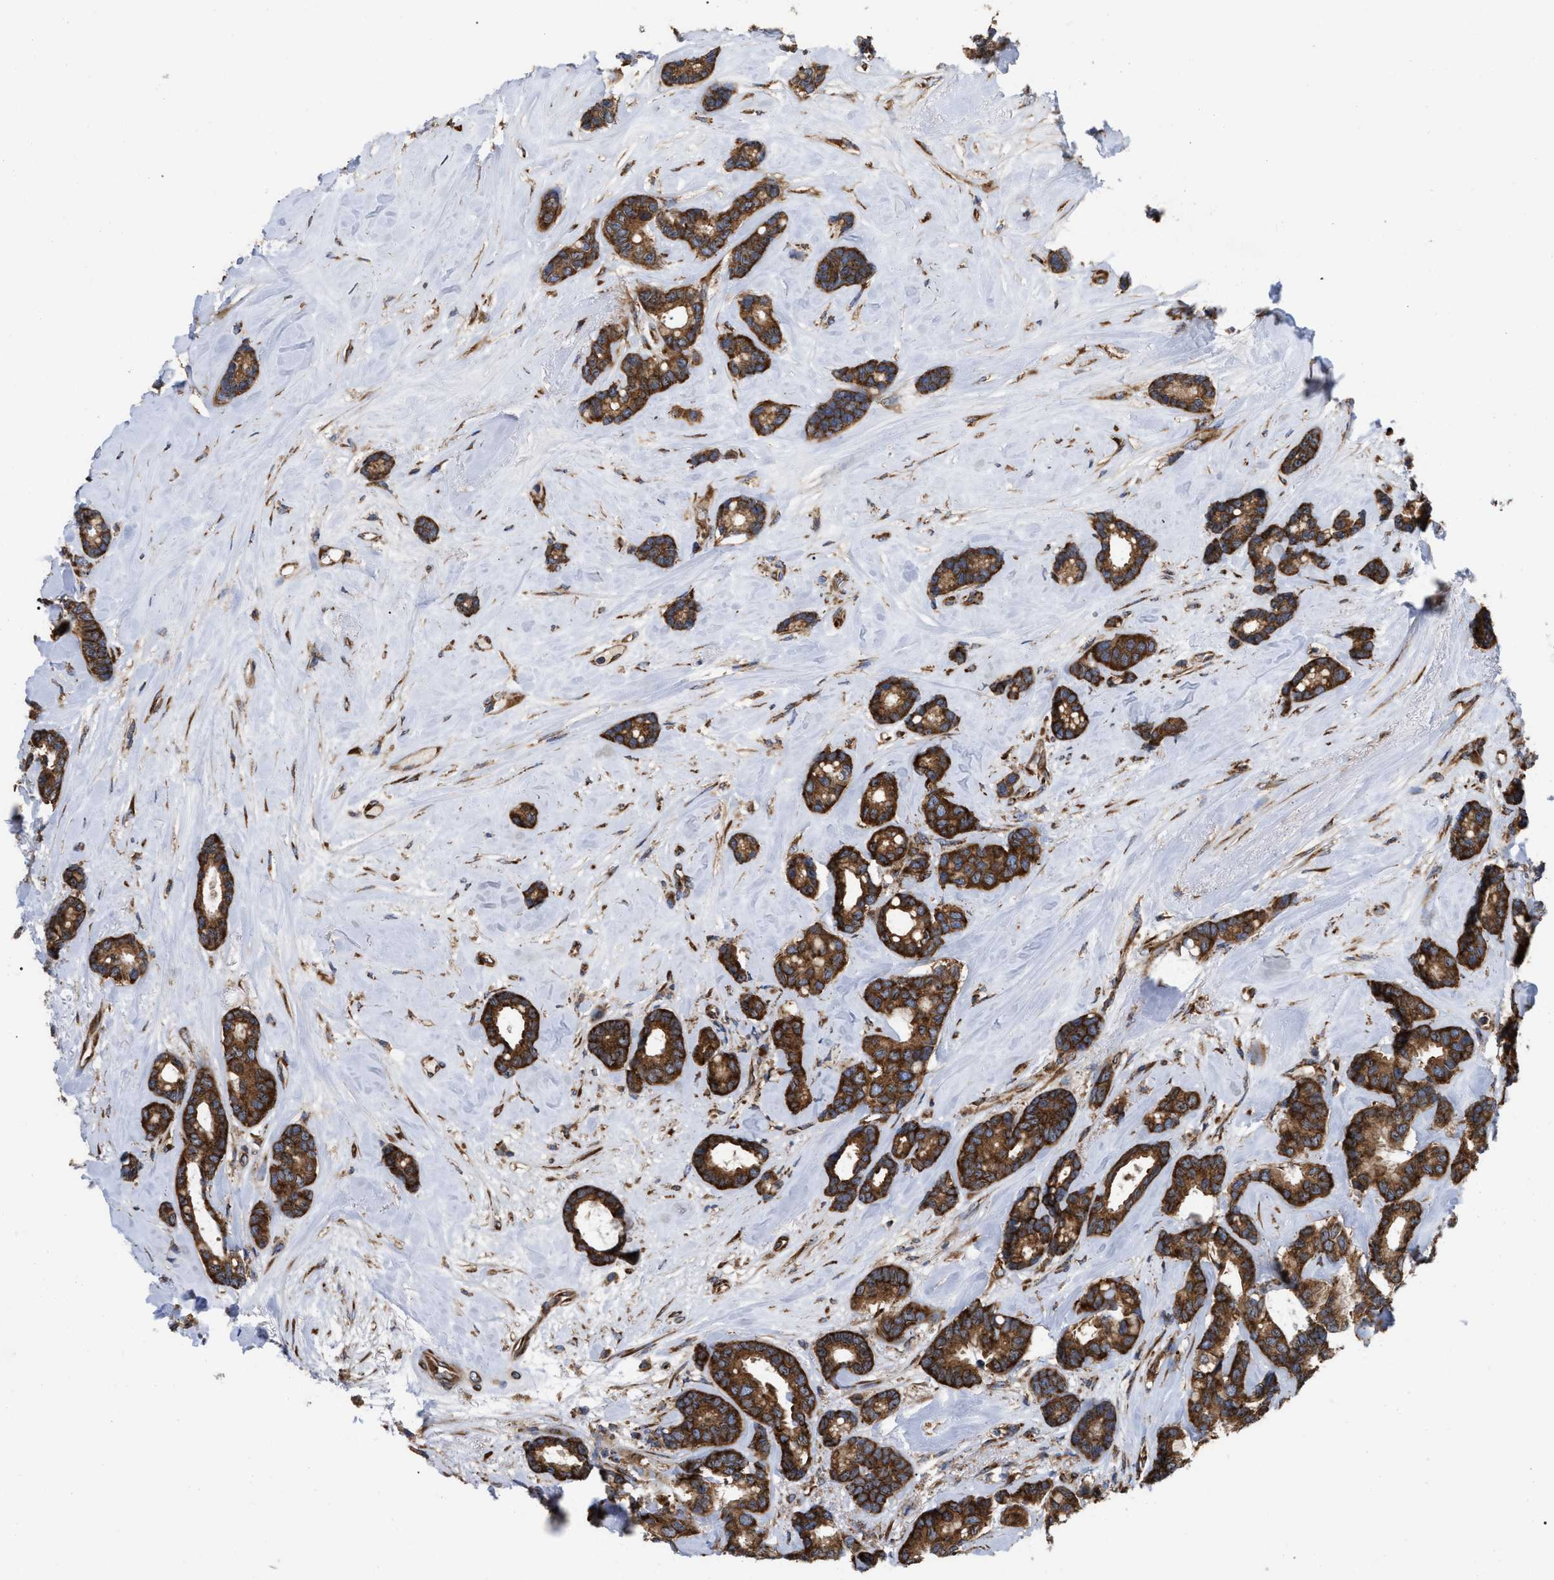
{"staining": {"intensity": "strong", "quantity": ">75%", "location": "cytoplasmic/membranous"}, "tissue": "breast cancer", "cell_type": "Tumor cells", "image_type": "cancer", "snomed": [{"axis": "morphology", "description": "Duct carcinoma"}, {"axis": "topography", "description": "Breast"}], "caption": "Invasive ductal carcinoma (breast) stained for a protein (brown) displays strong cytoplasmic/membranous positive expression in approximately >75% of tumor cells.", "gene": "FAM120A", "patient": {"sex": "female", "age": 87}}